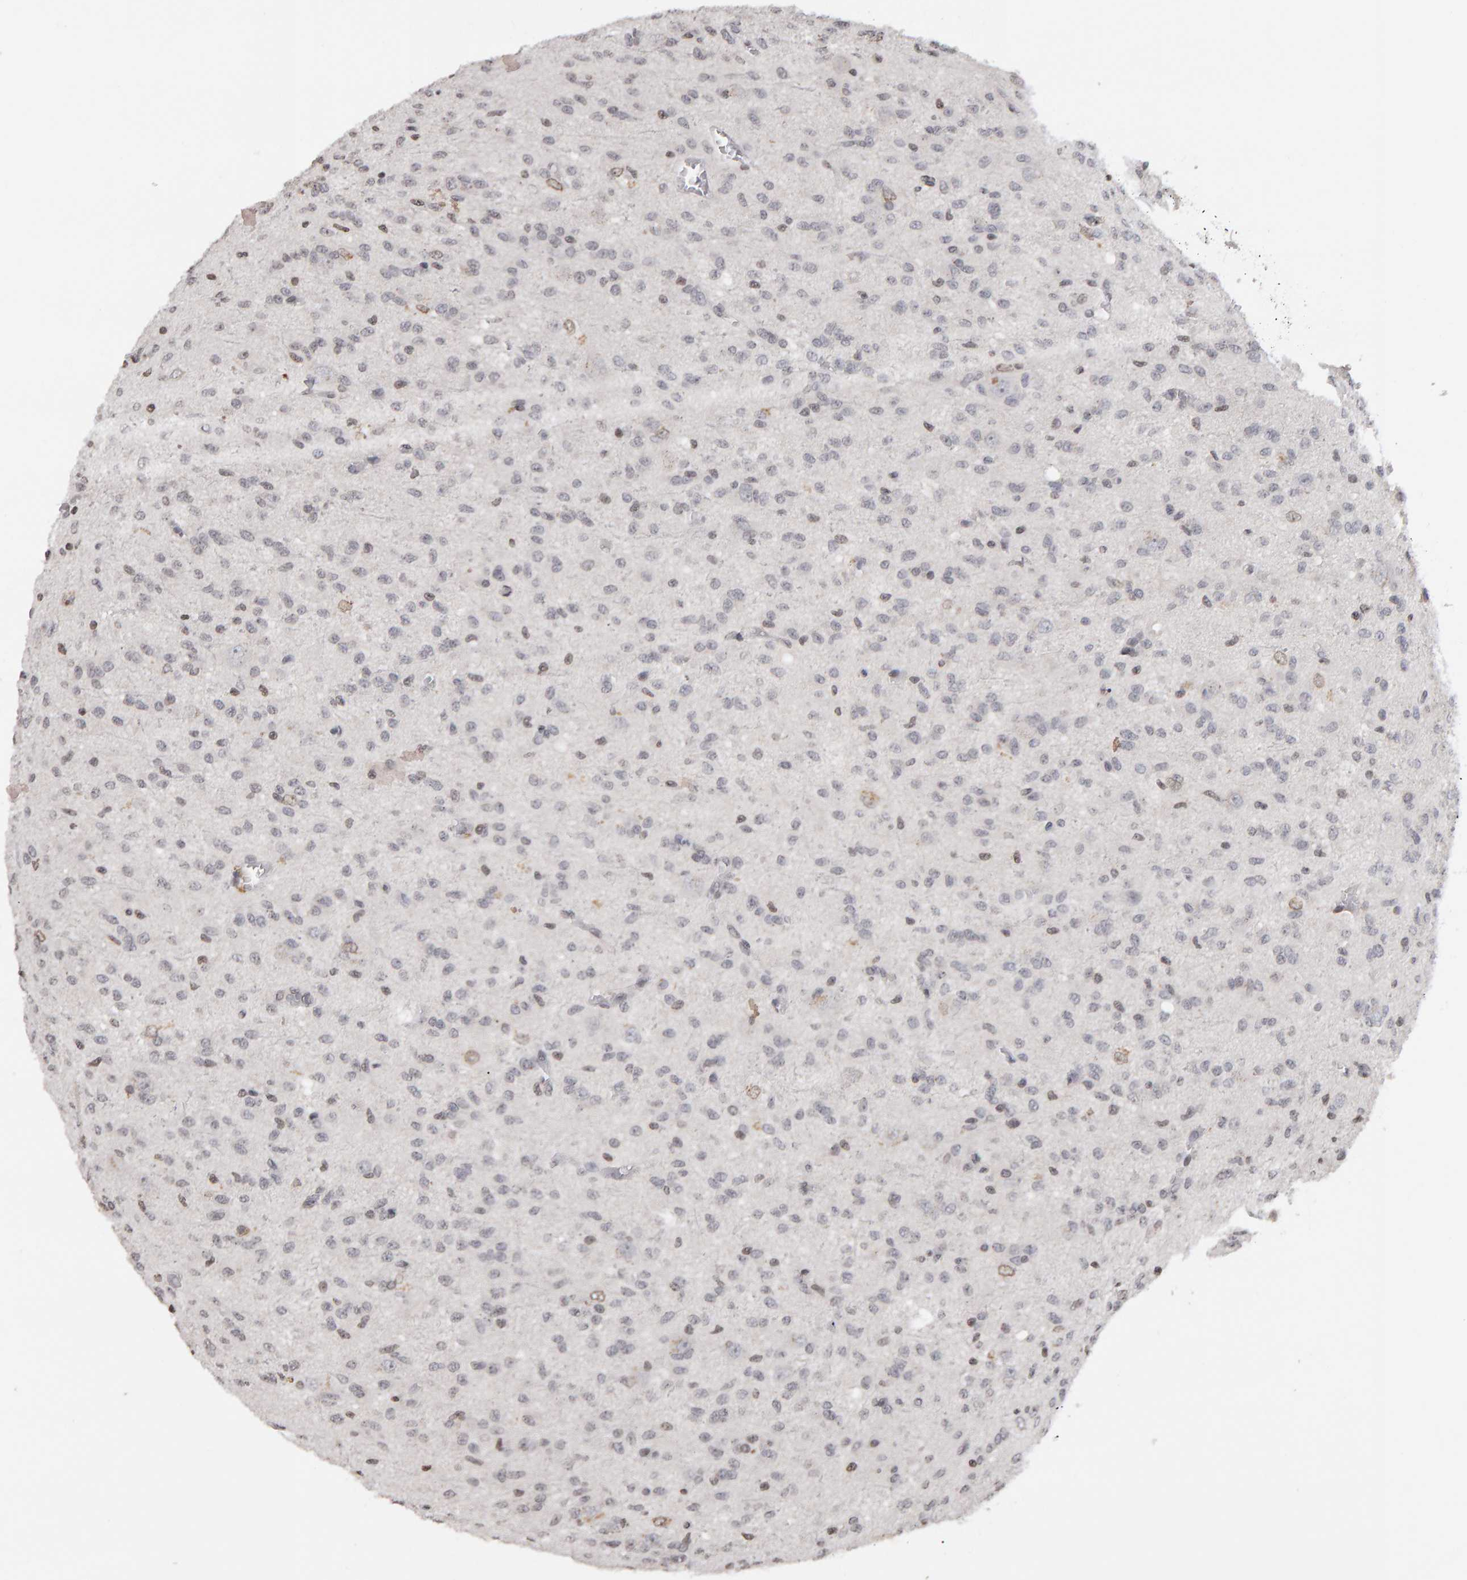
{"staining": {"intensity": "weak", "quantity": "25%-75%", "location": "nuclear"}, "tissue": "glioma", "cell_type": "Tumor cells", "image_type": "cancer", "snomed": [{"axis": "morphology", "description": "Glioma, malignant, High grade"}, {"axis": "topography", "description": "Brain"}], "caption": "Brown immunohistochemical staining in human high-grade glioma (malignant) displays weak nuclear positivity in approximately 25%-75% of tumor cells. (Brightfield microscopy of DAB IHC at high magnification).", "gene": "TRAM1", "patient": {"sex": "female", "age": 59}}